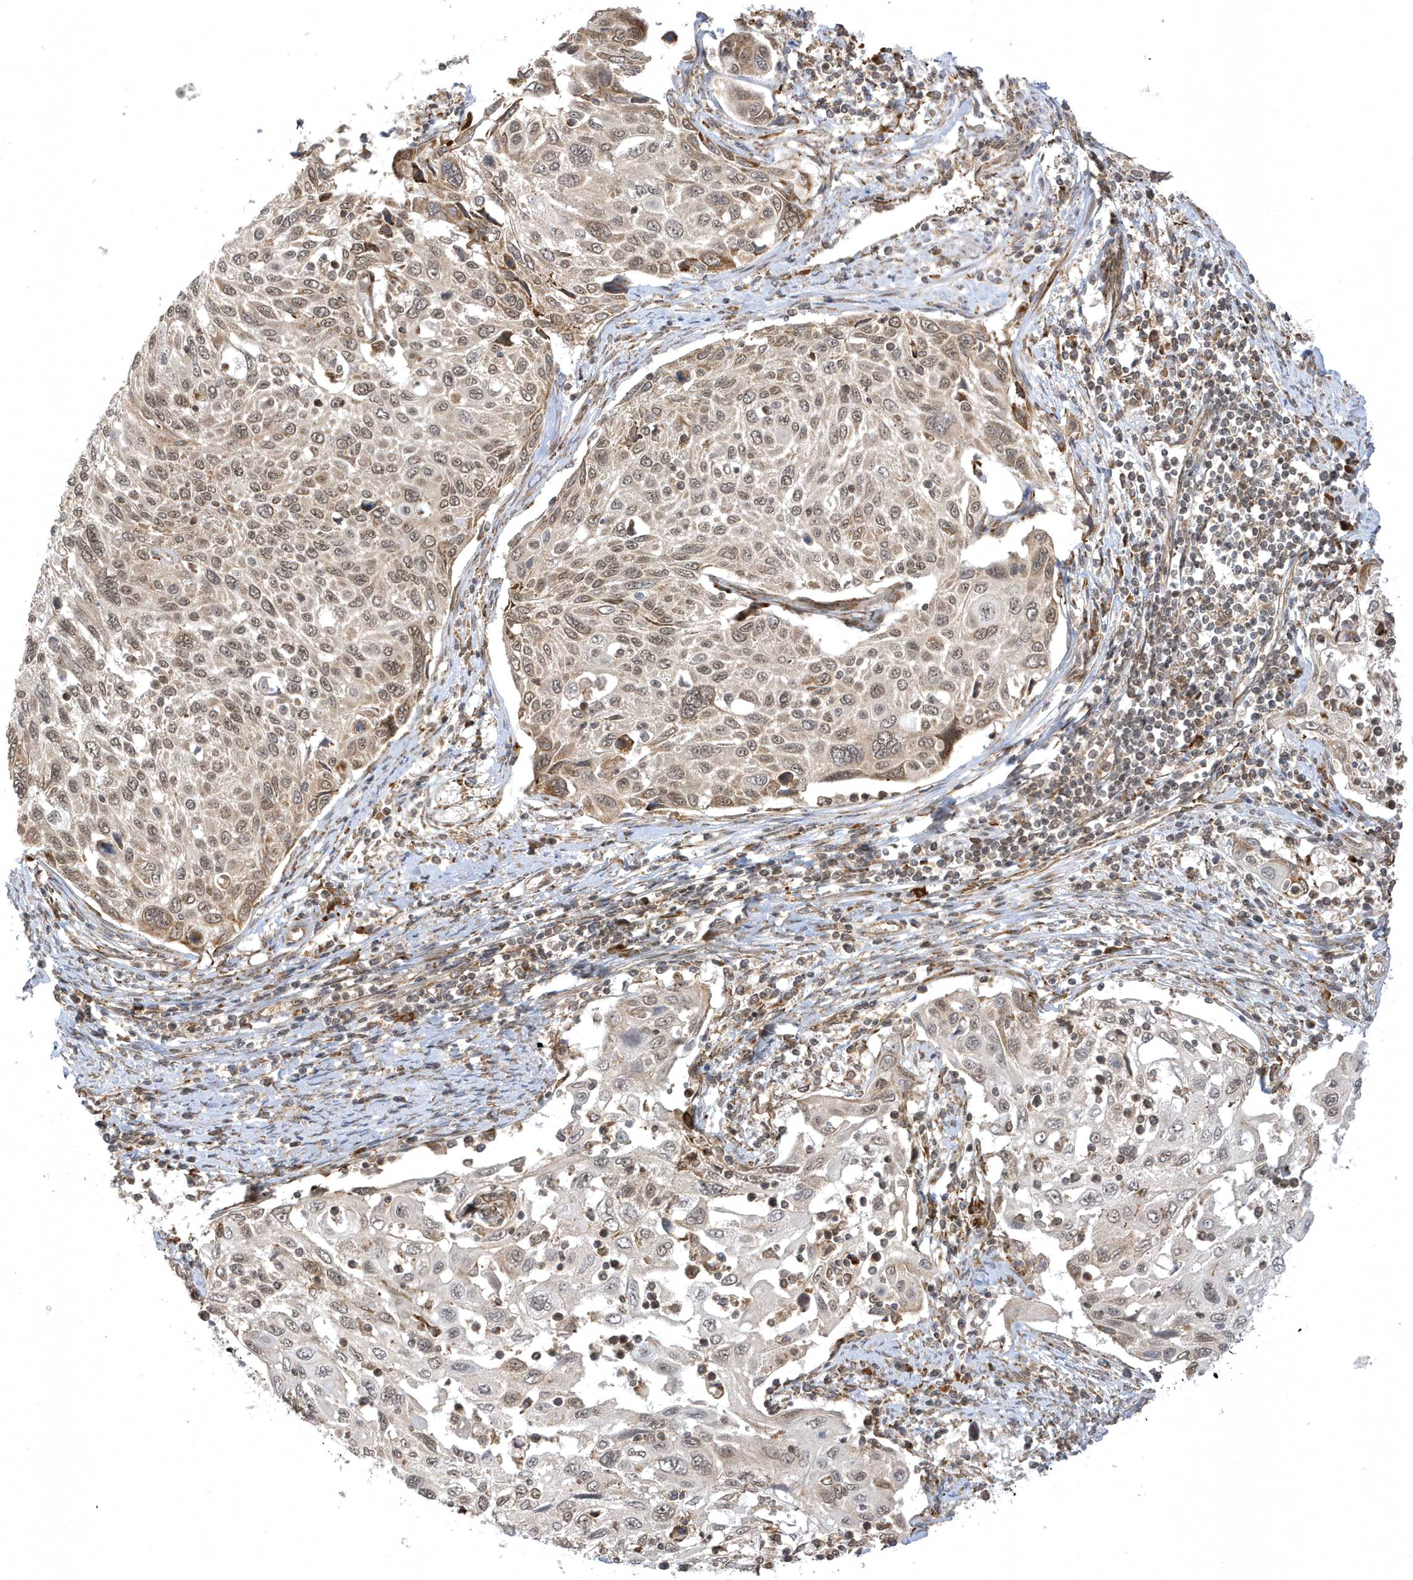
{"staining": {"intensity": "weak", "quantity": "25%-75%", "location": "nuclear"}, "tissue": "cervical cancer", "cell_type": "Tumor cells", "image_type": "cancer", "snomed": [{"axis": "morphology", "description": "Squamous cell carcinoma, NOS"}, {"axis": "topography", "description": "Cervix"}], "caption": "A brown stain highlights weak nuclear staining of a protein in cervical cancer tumor cells. Nuclei are stained in blue.", "gene": "METTL21A", "patient": {"sex": "female", "age": 70}}